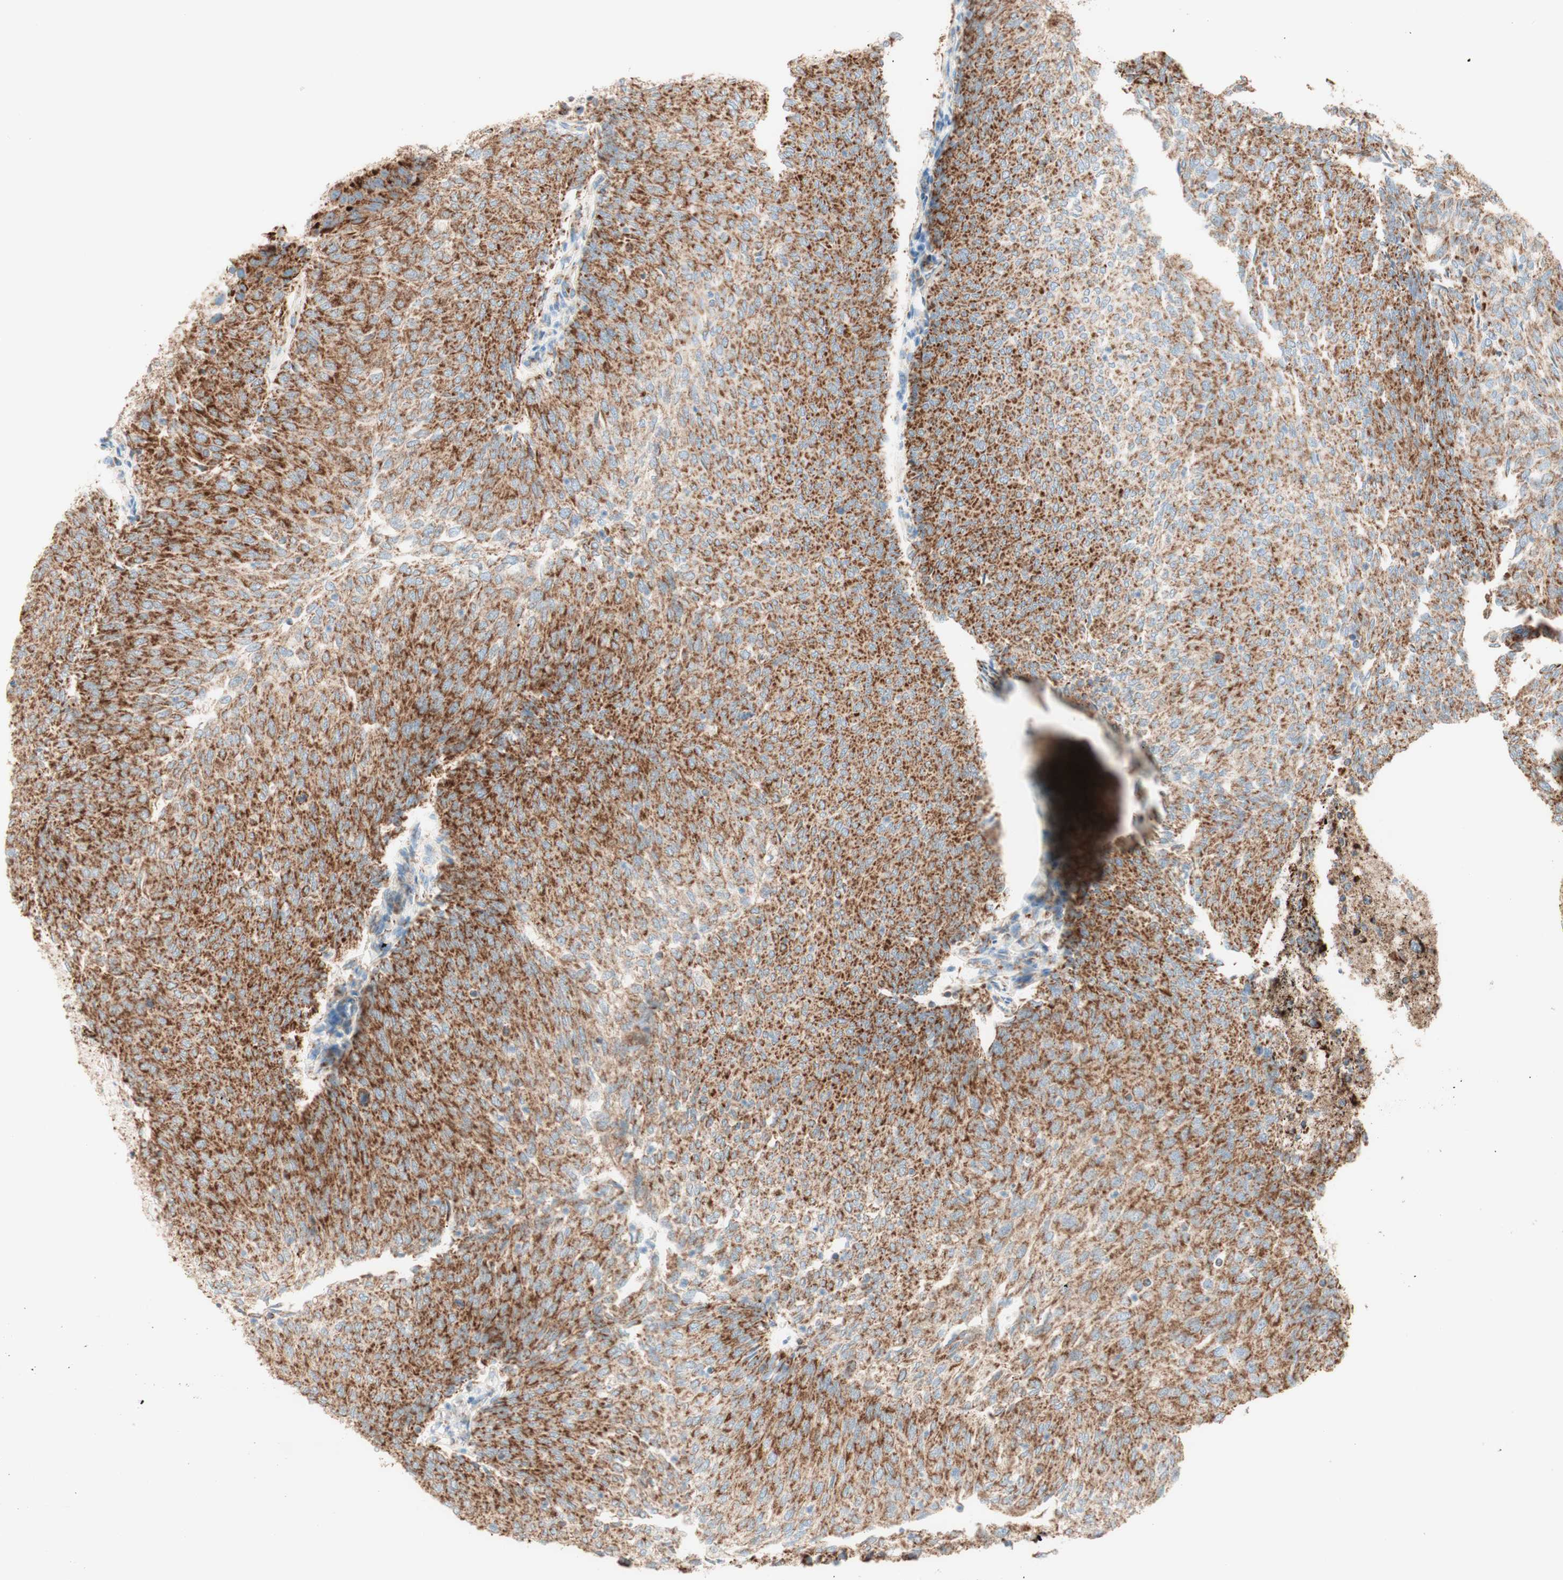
{"staining": {"intensity": "strong", "quantity": ">75%", "location": "cytoplasmic/membranous"}, "tissue": "urothelial cancer", "cell_type": "Tumor cells", "image_type": "cancer", "snomed": [{"axis": "morphology", "description": "Urothelial carcinoma, Low grade"}, {"axis": "topography", "description": "Urinary bladder"}], "caption": "Urothelial carcinoma (low-grade) stained with a protein marker exhibits strong staining in tumor cells.", "gene": "TOMM20", "patient": {"sex": "female", "age": 79}}